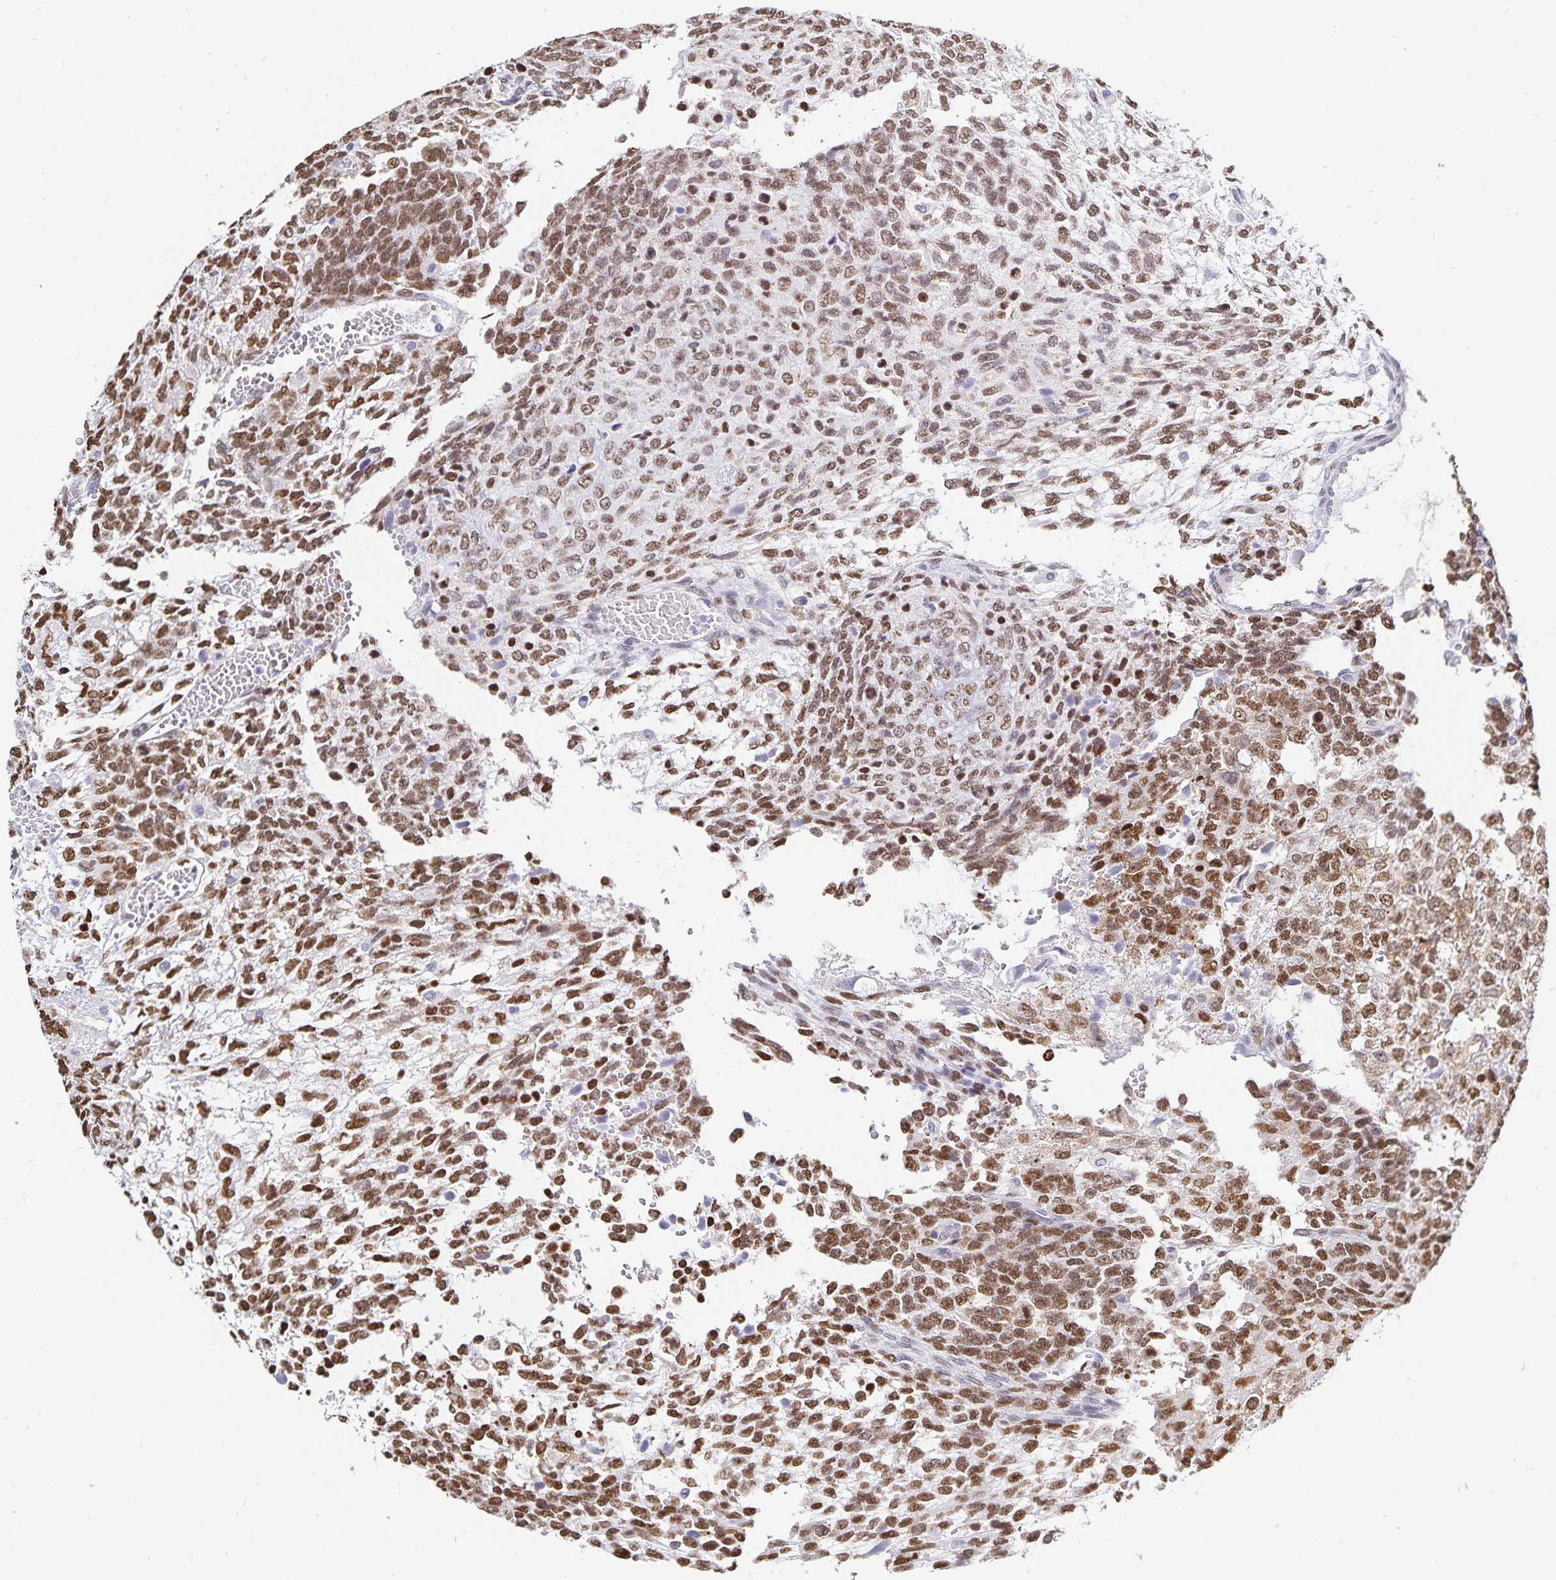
{"staining": {"intensity": "moderate", "quantity": ">75%", "location": "nuclear"}, "tissue": "testis cancer", "cell_type": "Tumor cells", "image_type": "cancer", "snomed": [{"axis": "morphology", "description": "Normal tissue, NOS"}, {"axis": "morphology", "description": "Carcinoma, Embryonal, NOS"}, {"axis": "topography", "description": "Testis"}, {"axis": "topography", "description": "Epididymis"}], "caption": "Tumor cells show moderate nuclear staining in approximately >75% of cells in testis embryonal carcinoma.", "gene": "HMGB3", "patient": {"sex": "male", "age": 23}}